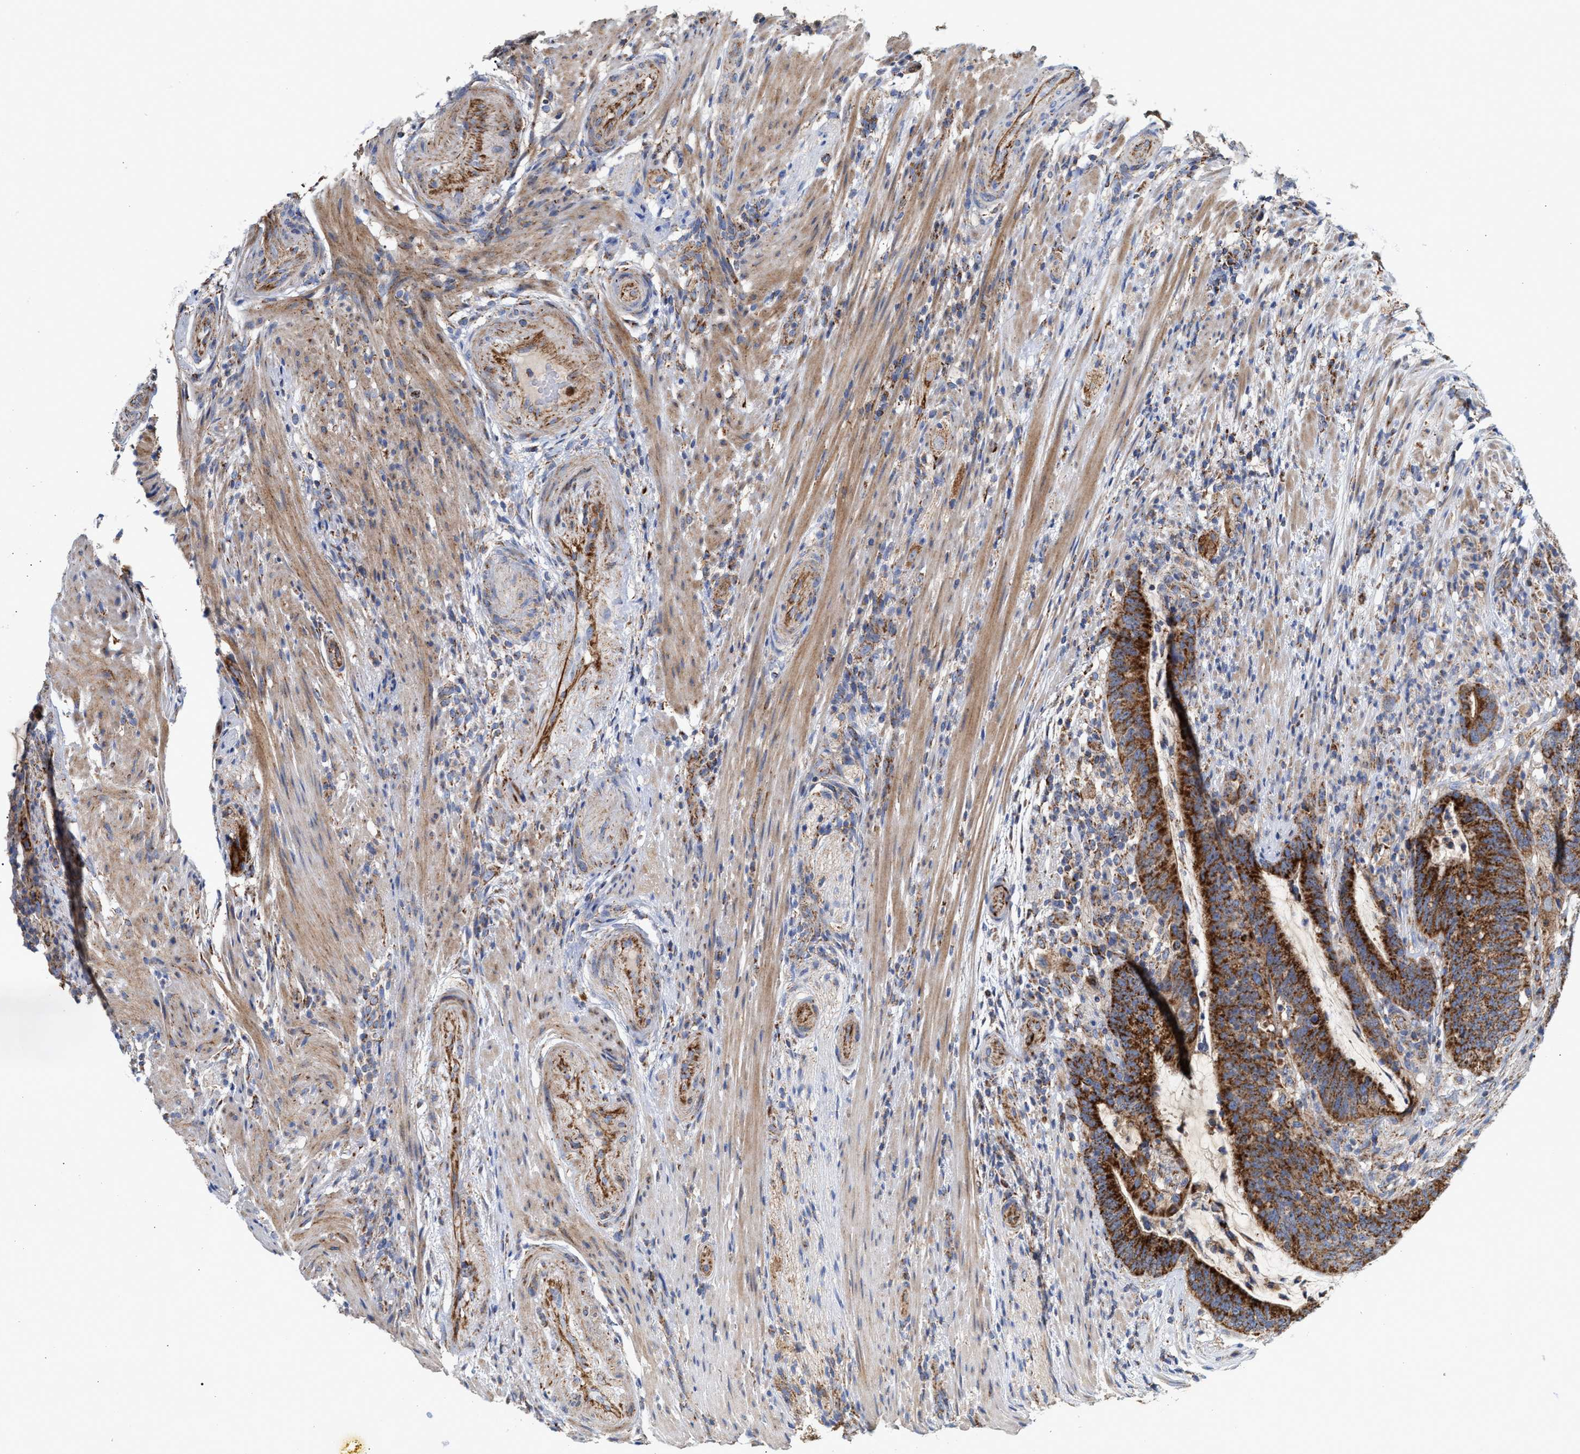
{"staining": {"intensity": "strong", "quantity": ">75%", "location": "cytoplasmic/membranous"}, "tissue": "colorectal cancer", "cell_type": "Tumor cells", "image_type": "cancer", "snomed": [{"axis": "morphology", "description": "Adenocarcinoma, NOS"}, {"axis": "topography", "description": "Colon"}], "caption": "Colorectal cancer (adenocarcinoma) stained with immunohistochemistry (IHC) demonstrates strong cytoplasmic/membranous positivity in approximately >75% of tumor cells.", "gene": "MECR", "patient": {"sex": "female", "age": 66}}